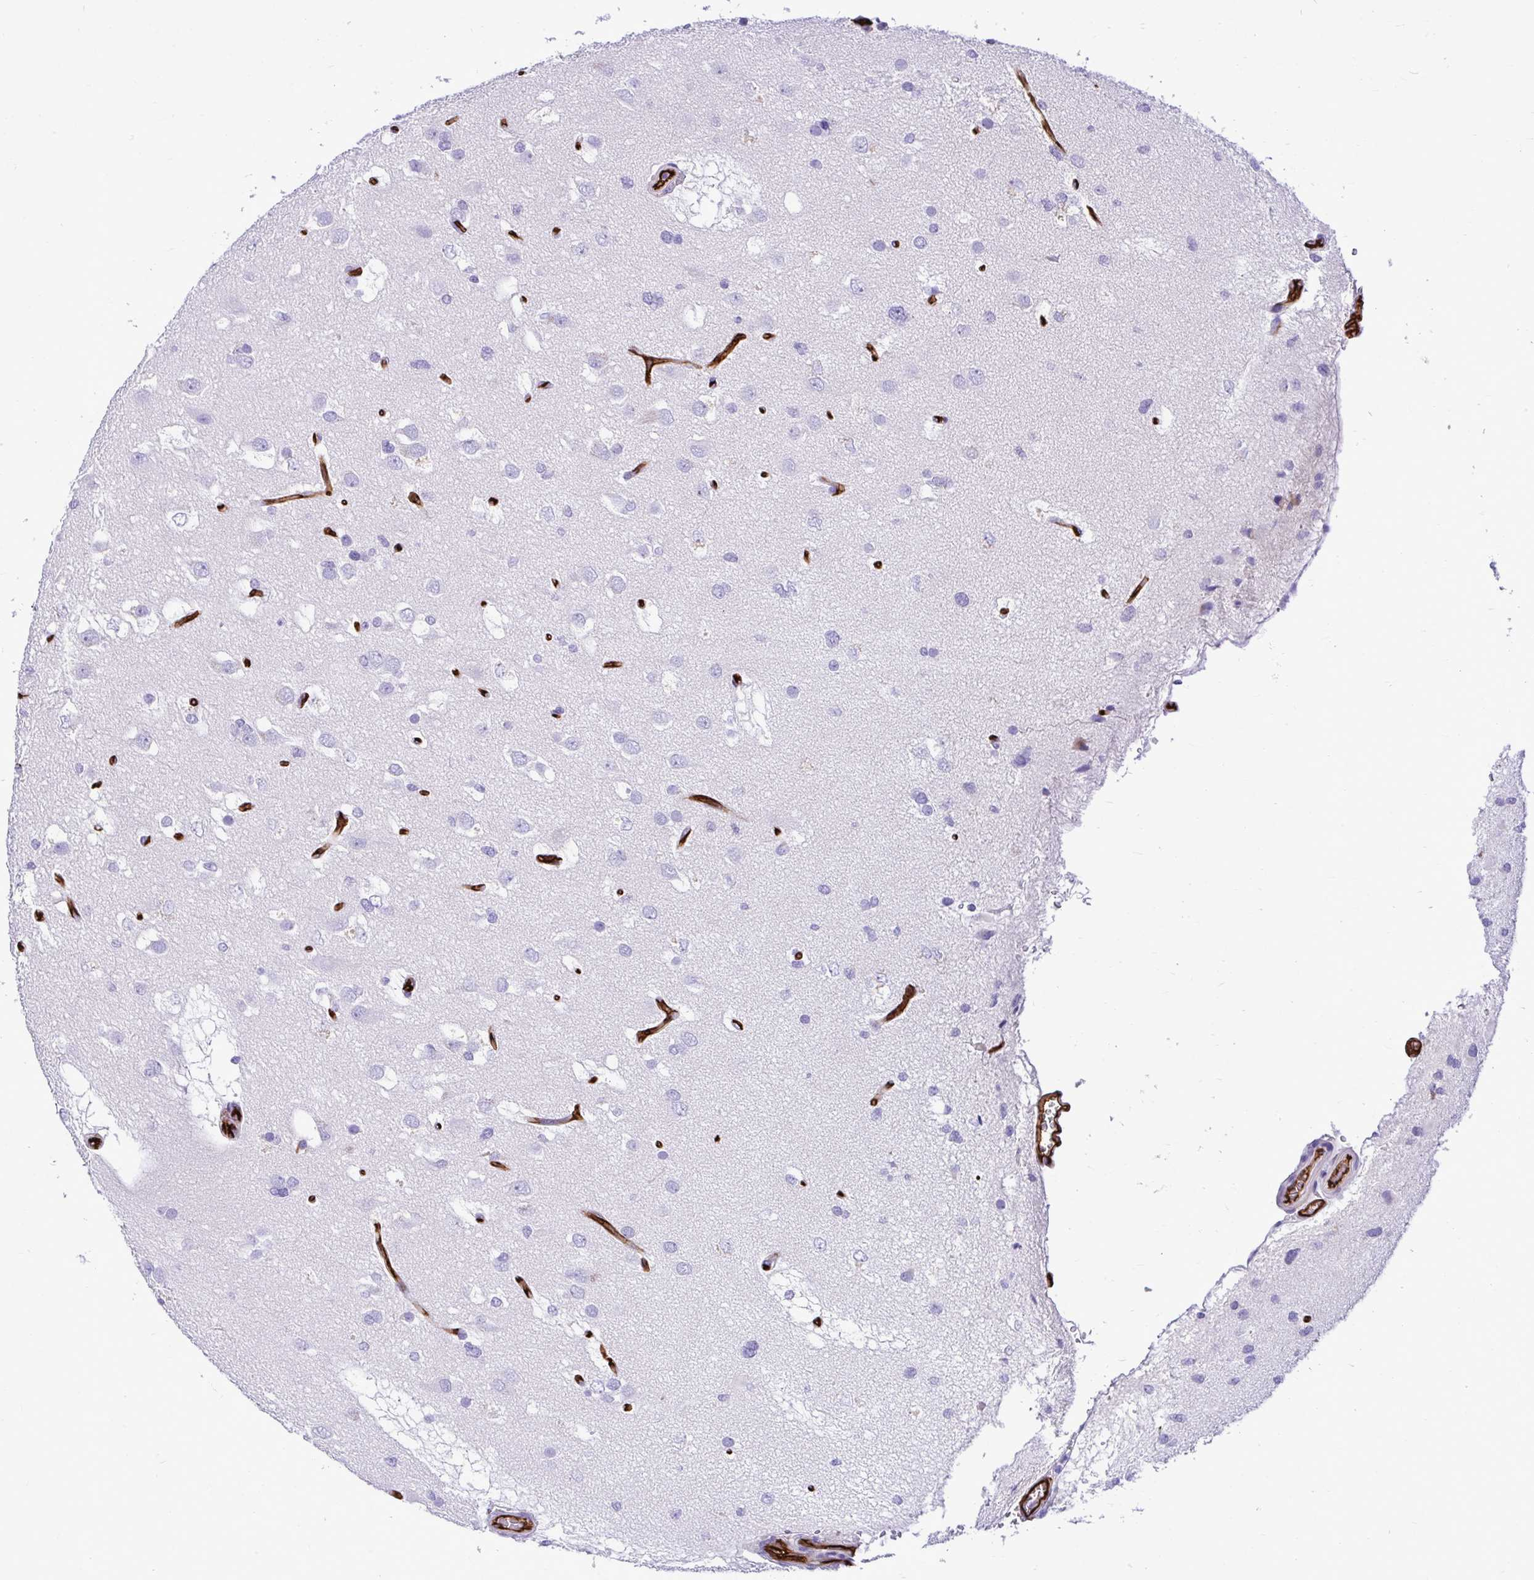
{"staining": {"intensity": "negative", "quantity": "none", "location": "none"}, "tissue": "glioma", "cell_type": "Tumor cells", "image_type": "cancer", "snomed": [{"axis": "morphology", "description": "Glioma, malignant, High grade"}, {"axis": "topography", "description": "Brain"}], "caption": "Human glioma stained for a protein using IHC shows no staining in tumor cells.", "gene": "ABCG2", "patient": {"sex": "male", "age": 53}}